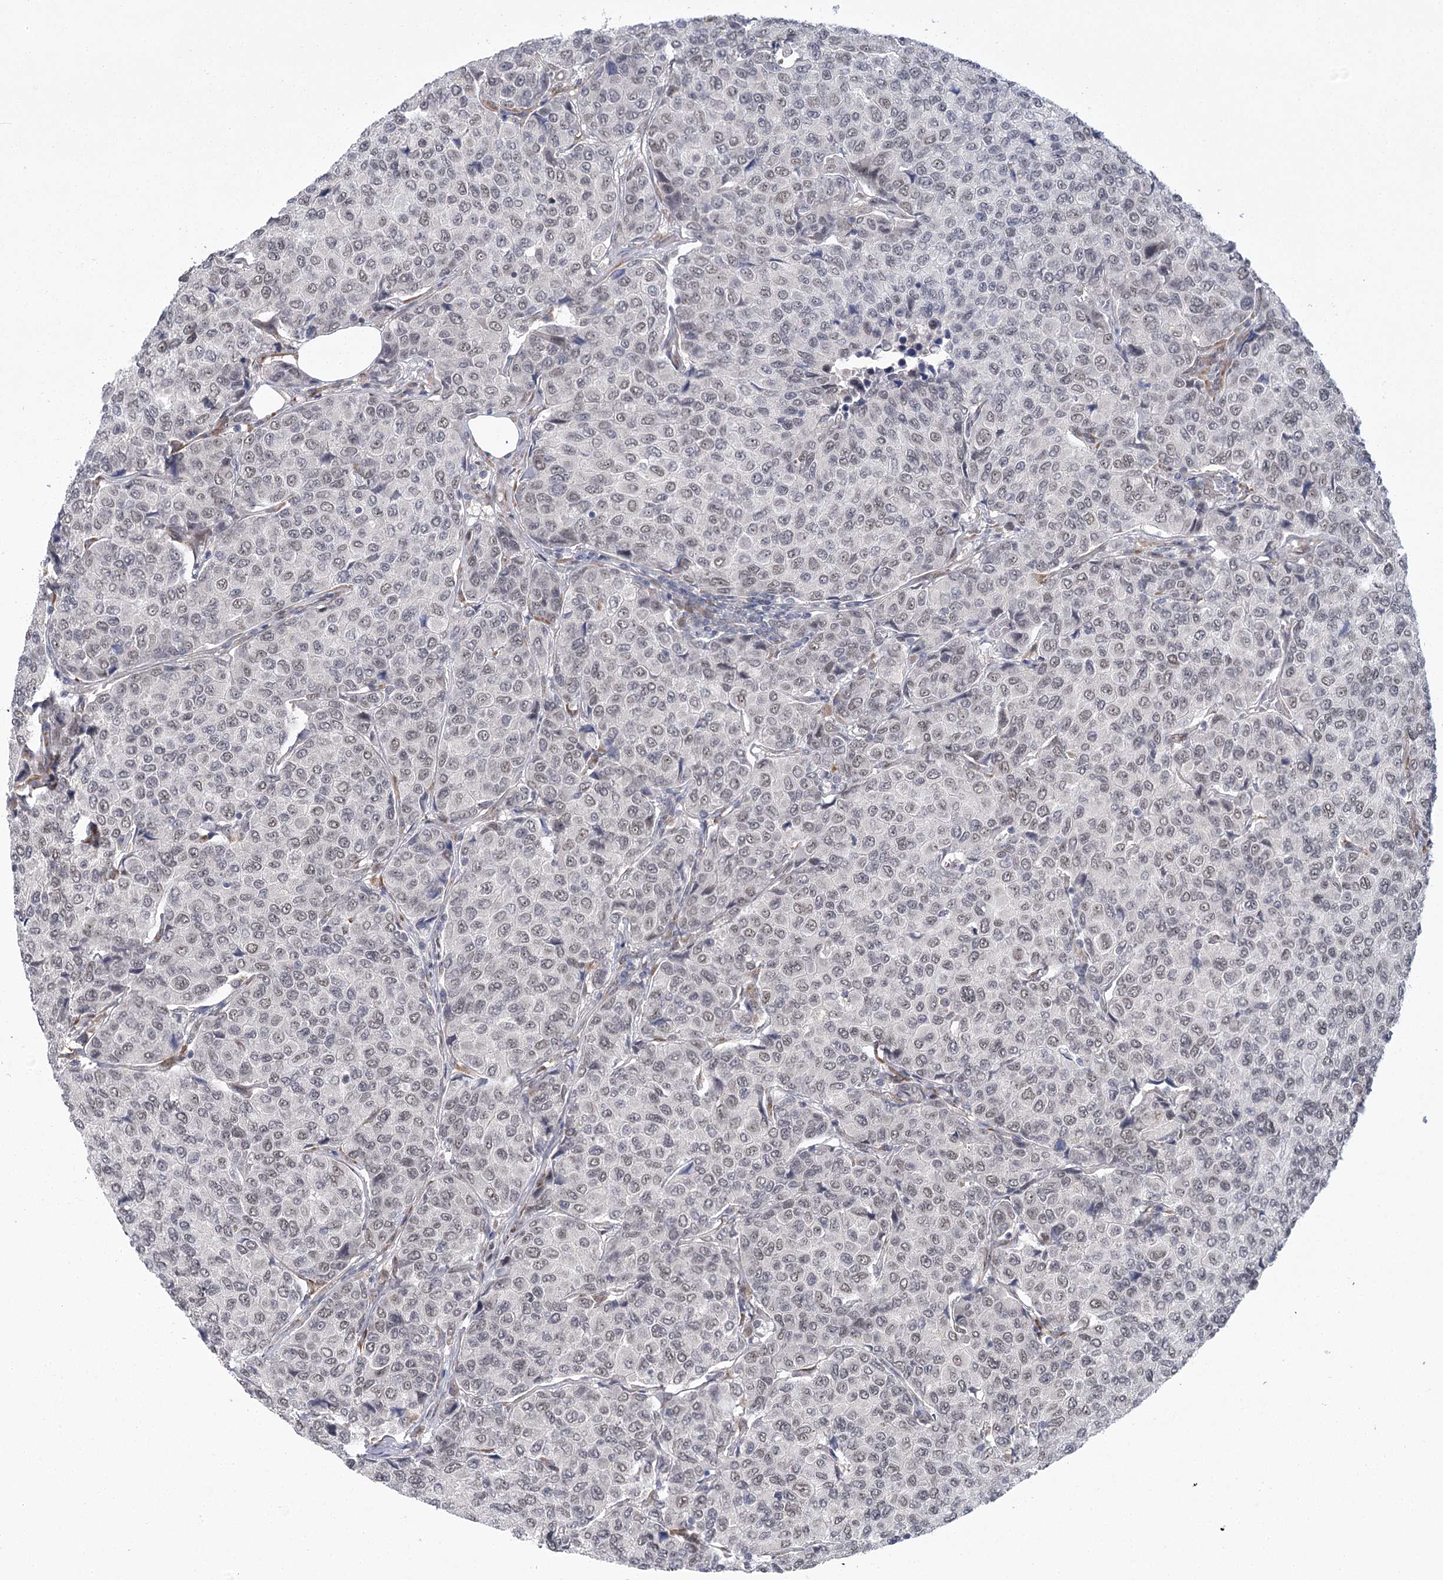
{"staining": {"intensity": "negative", "quantity": "none", "location": "none"}, "tissue": "breast cancer", "cell_type": "Tumor cells", "image_type": "cancer", "snomed": [{"axis": "morphology", "description": "Duct carcinoma"}, {"axis": "topography", "description": "Breast"}], "caption": "Human breast invasive ductal carcinoma stained for a protein using immunohistochemistry exhibits no expression in tumor cells.", "gene": "MED28", "patient": {"sex": "female", "age": 55}}